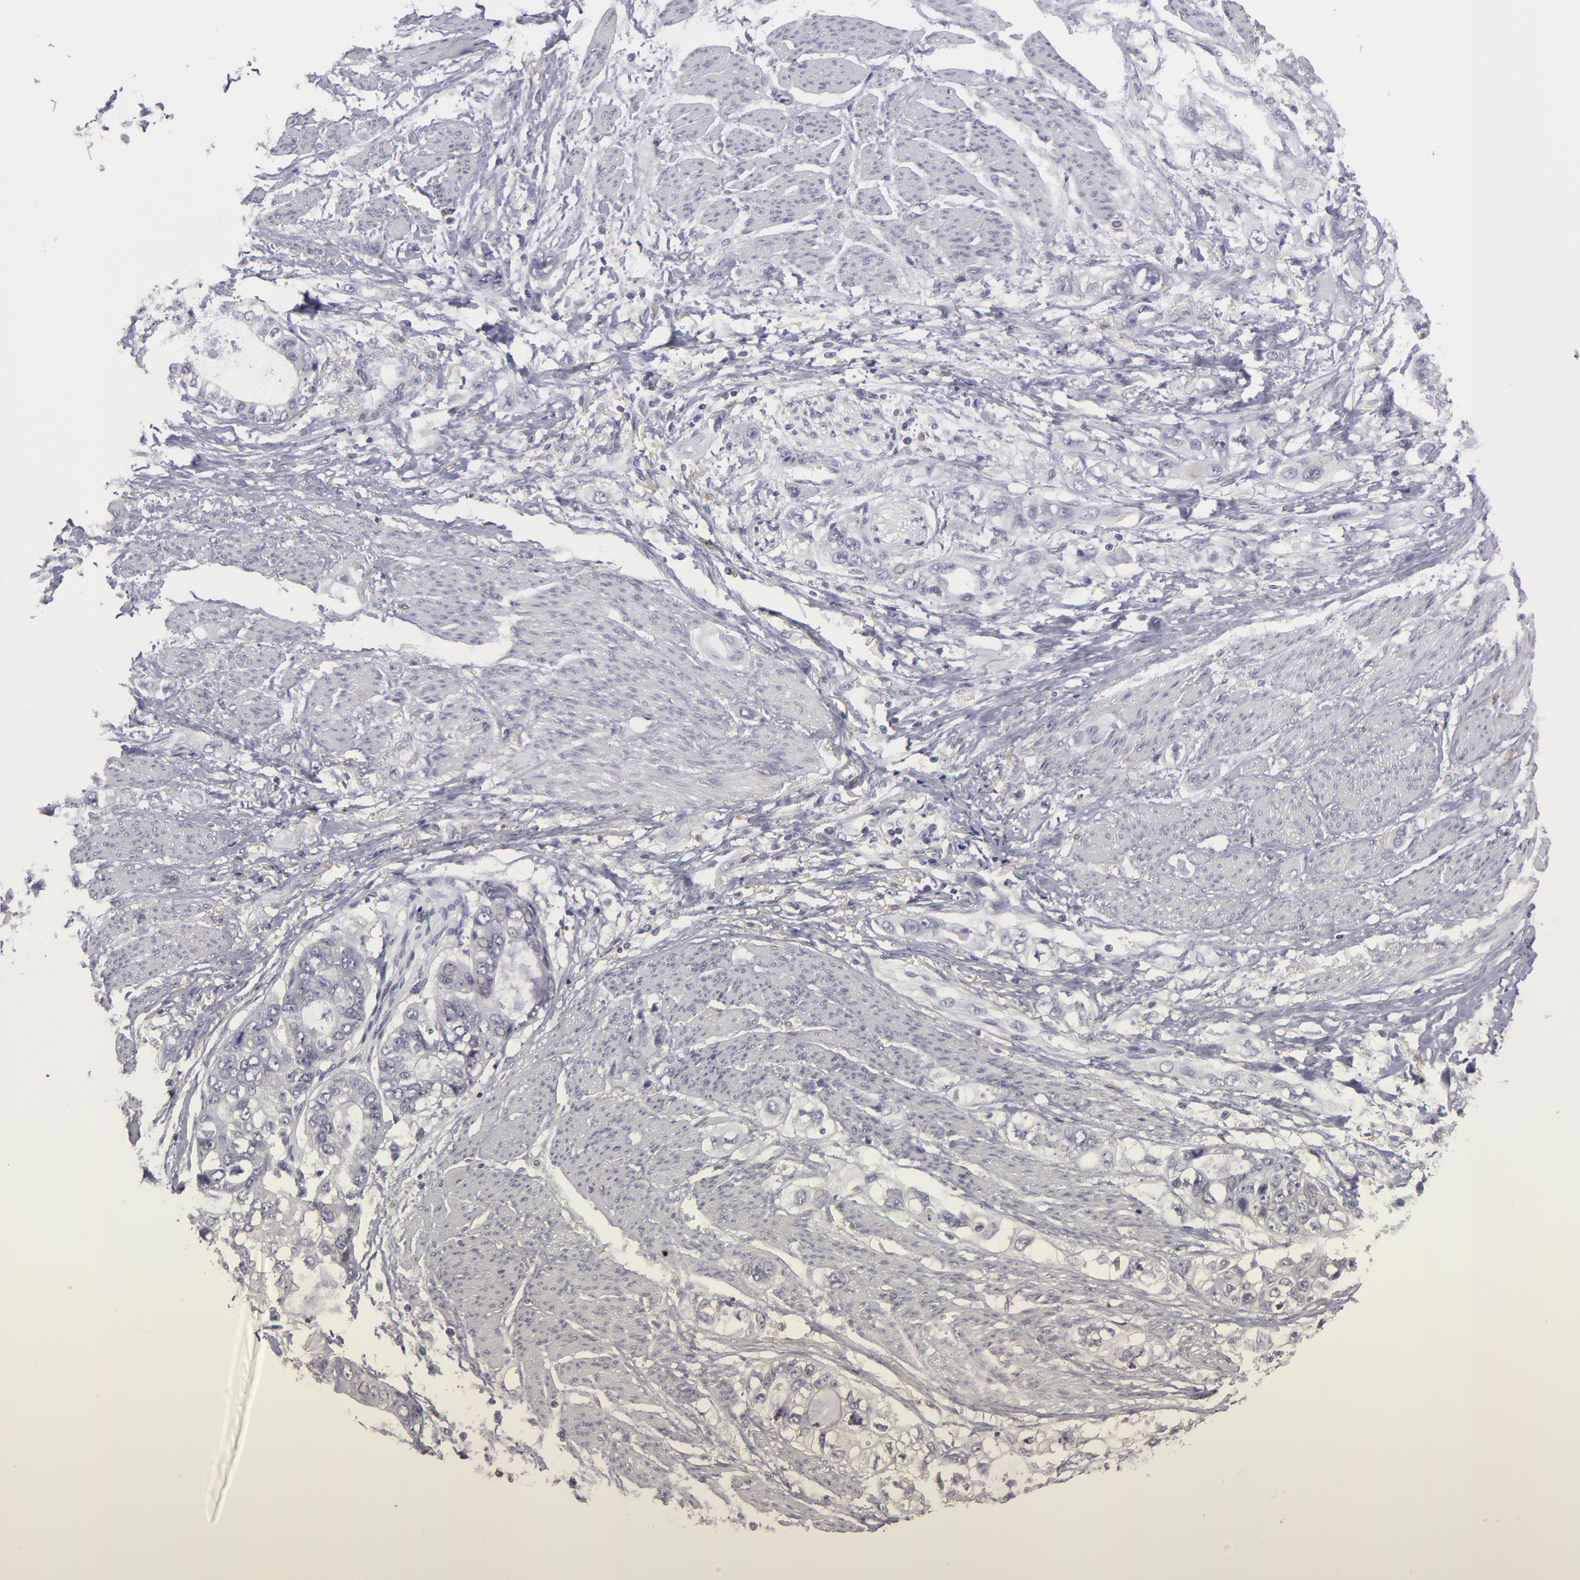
{"staining": {"intensity": "negative", "quantity": "none", "location": "none"}, "tissue": "stomach cancer", "cell_type": "Tumor cells", "image_type": "cancer", "snomed": [{"axis": "morphology", "description": "Adenocarcinoma, NOS"}, {"axis": "topography", "description": "Stomach, upper"}], "caption": "Micrograph shows no significant protein staining in tumor cells of stomach adenocarcinoma.", "gene": "GNPDA1", "patient": {"sex": "female", "age": 52}}